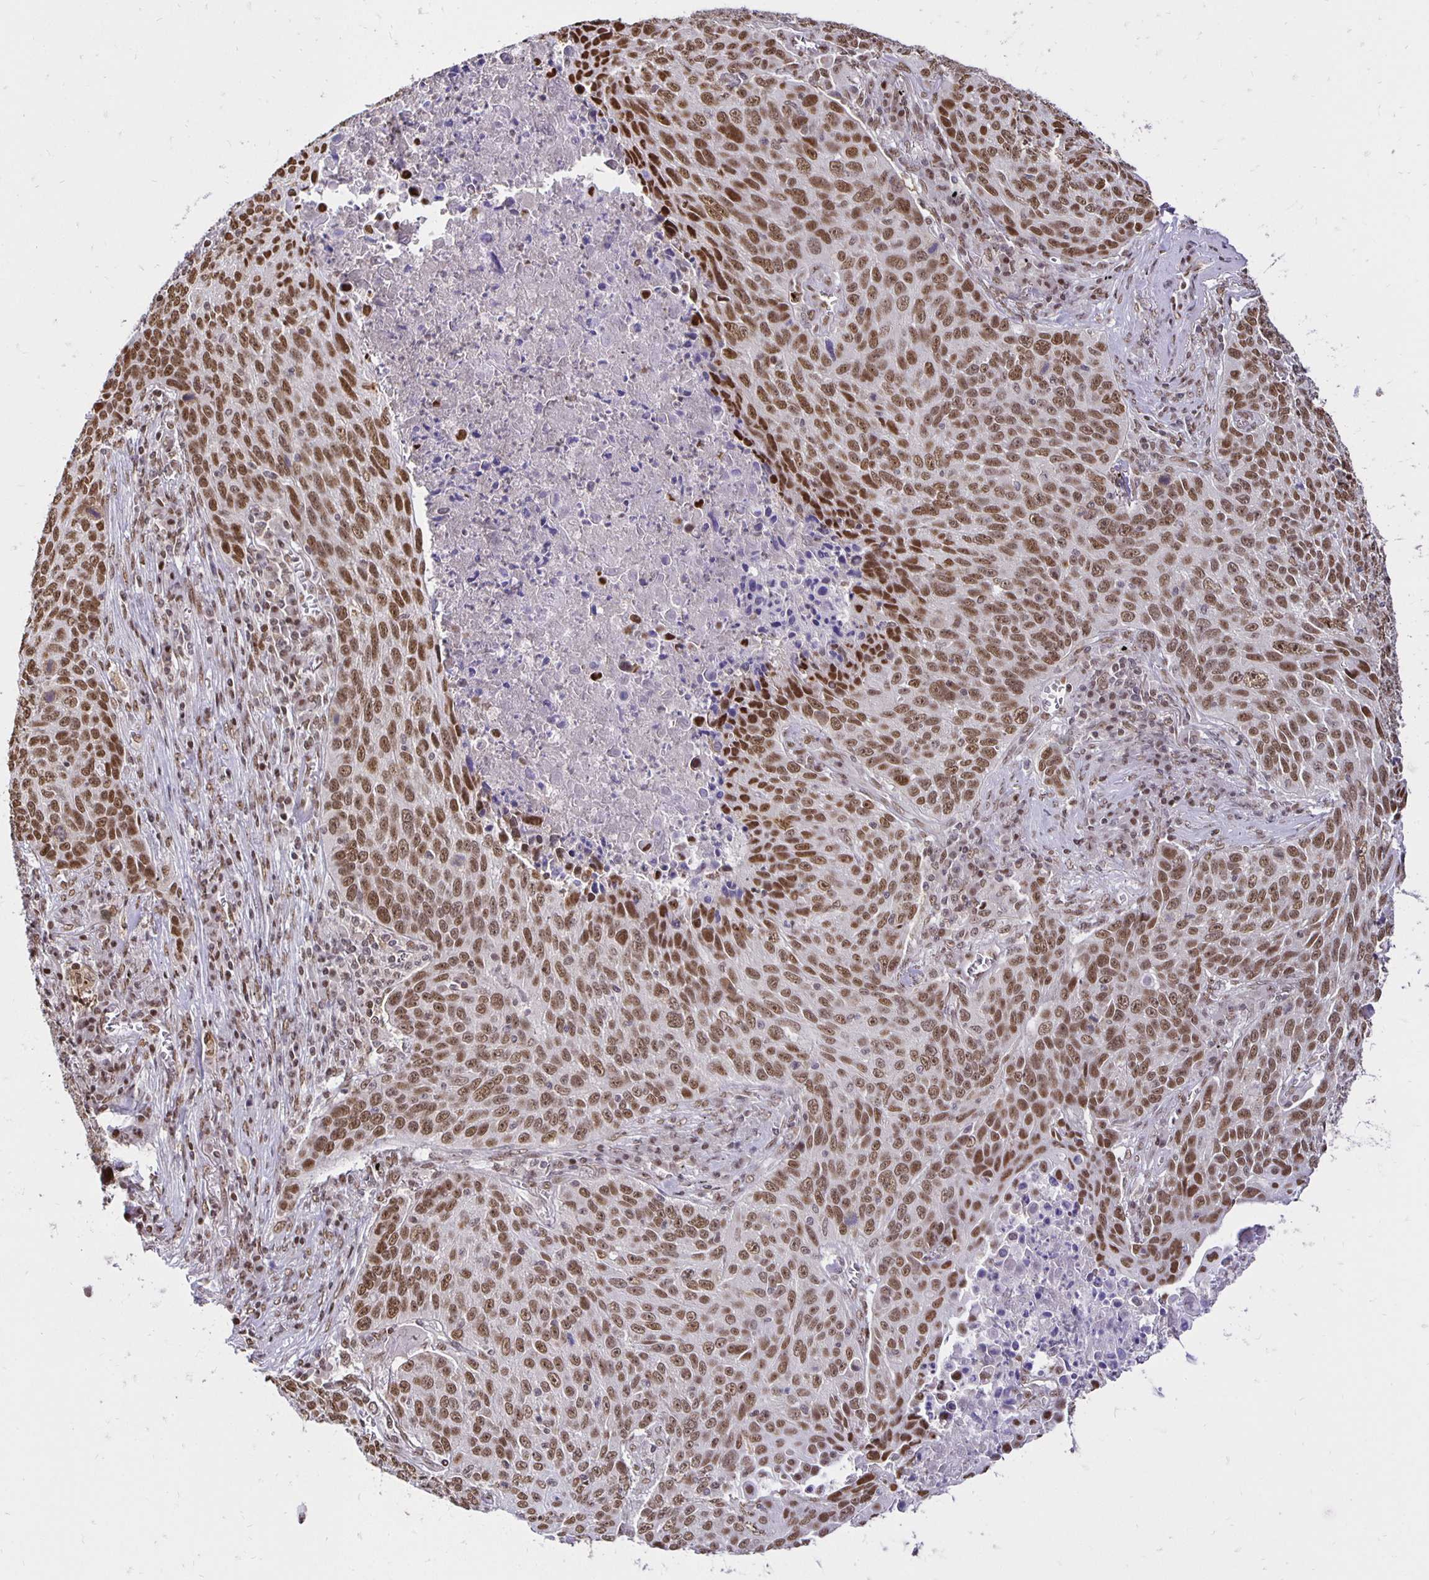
{"staining": {"intensity": "moderate", "quantity": ">75%", "location": "nuclear"}, "tissue": "lung cancer", "cell_type": "Tumor cells", "image_type": "cancer", "snomed": [{"axis": "morphology", "description": "Squamous cell carcinoma, NOS"}, {"axis": "topography", "description": "Lung"}], "caption": "Human lung squamous cell carcinoma stained with a protein marker shows moderate staining in tumor cells.", "gene": "ZNF579", "patient": {"sex": "male", "age": 78}}